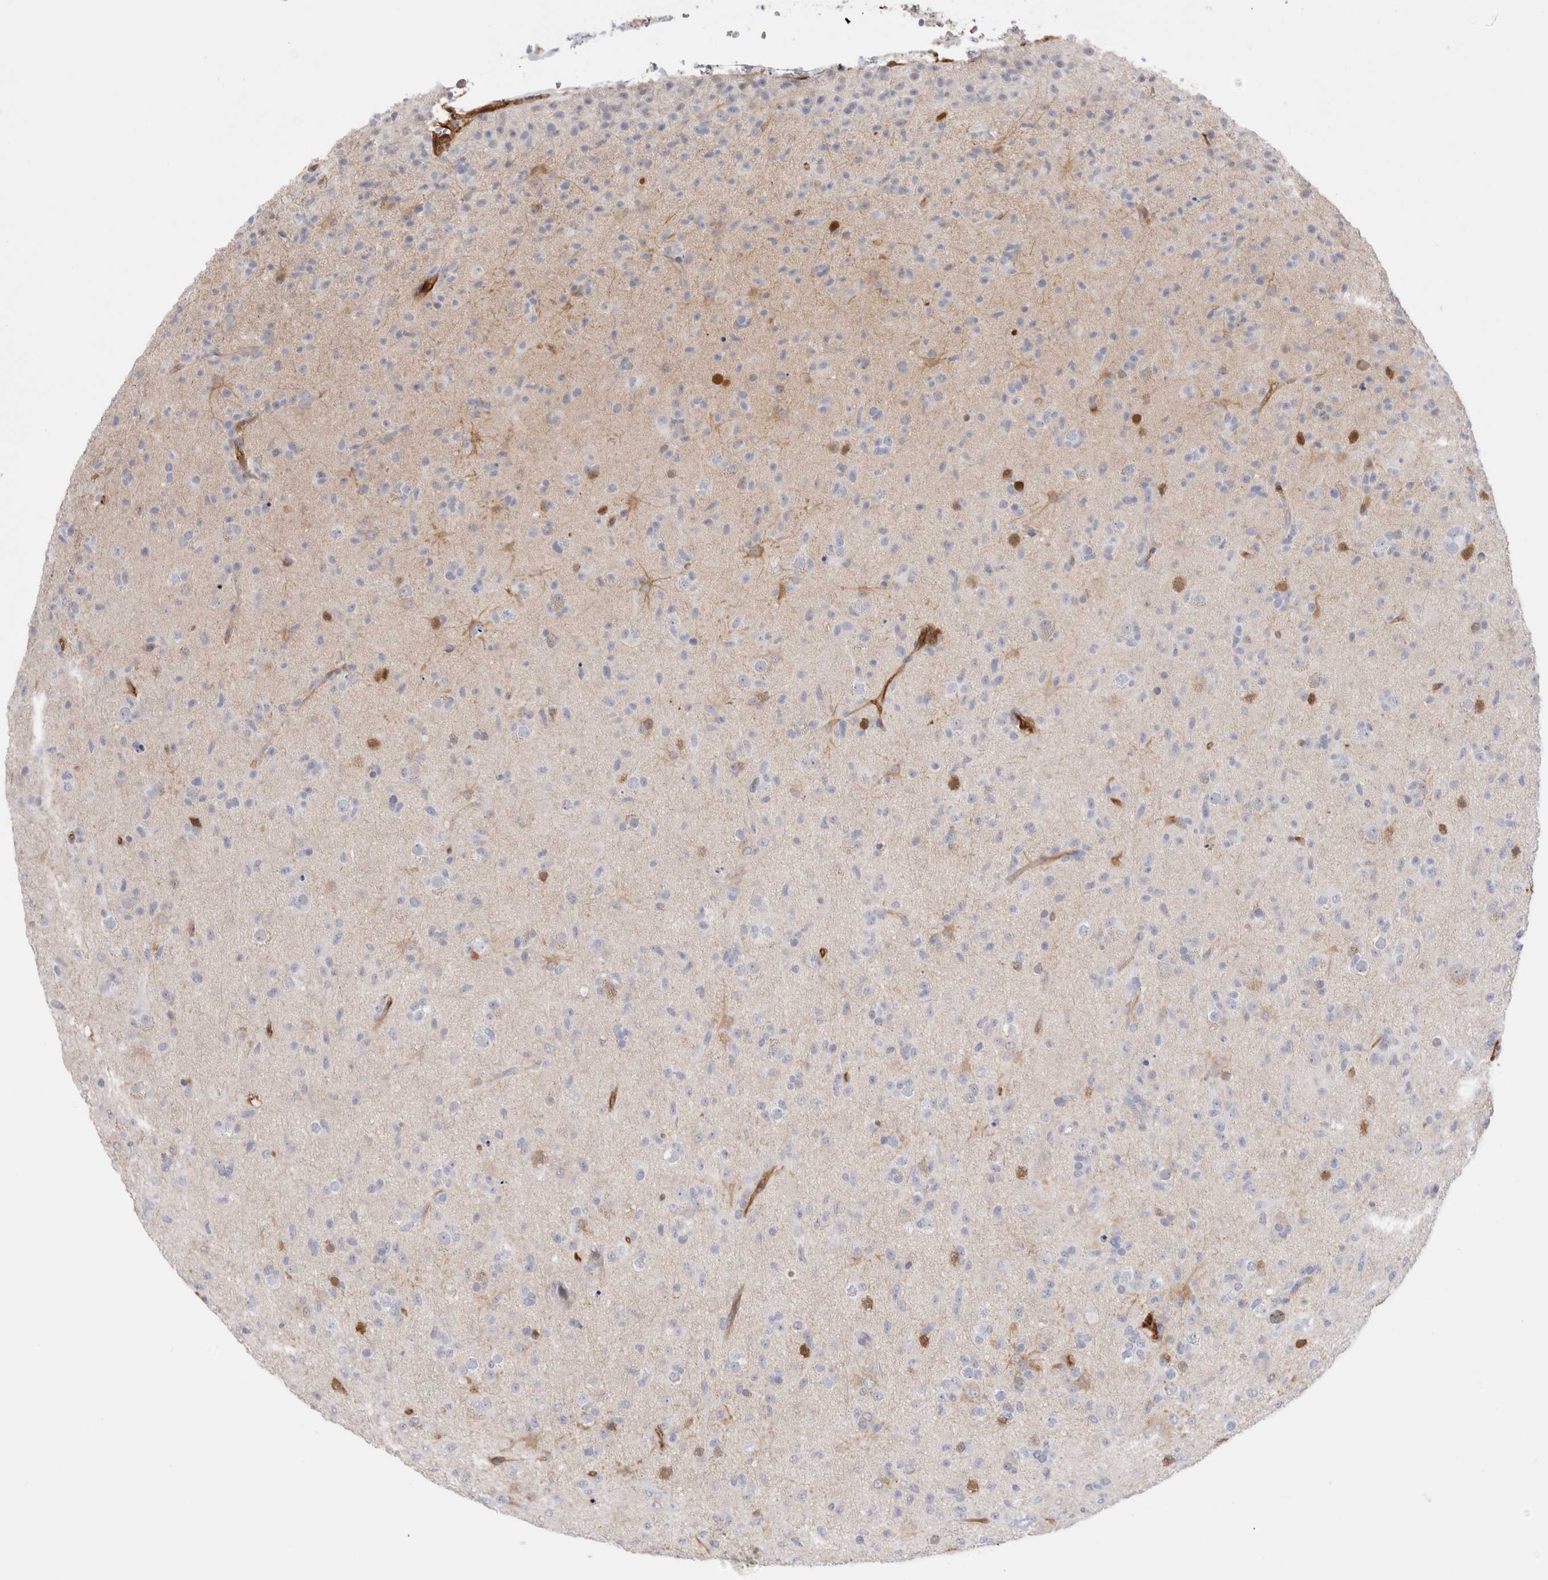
{"staining": {"intensity": "negative", "quantity": "none", "location": "none"}, "tissue": "glioma", "cell_type": "Tumor cells", "image_type": "cancer", "snomed": [{"axis": "morphology", "description": "Glioma, malignant, Low grade"}, {"axis": "topography", "description": "Brain"}], "caption": "This is an immunohistochemistry (IHC) photomicrograph of human malignant glioma (low-grade). There is no staining in tumor cells.", "gene": "NAPEPLD", "patient": {"sex": "male", "age": 65}}